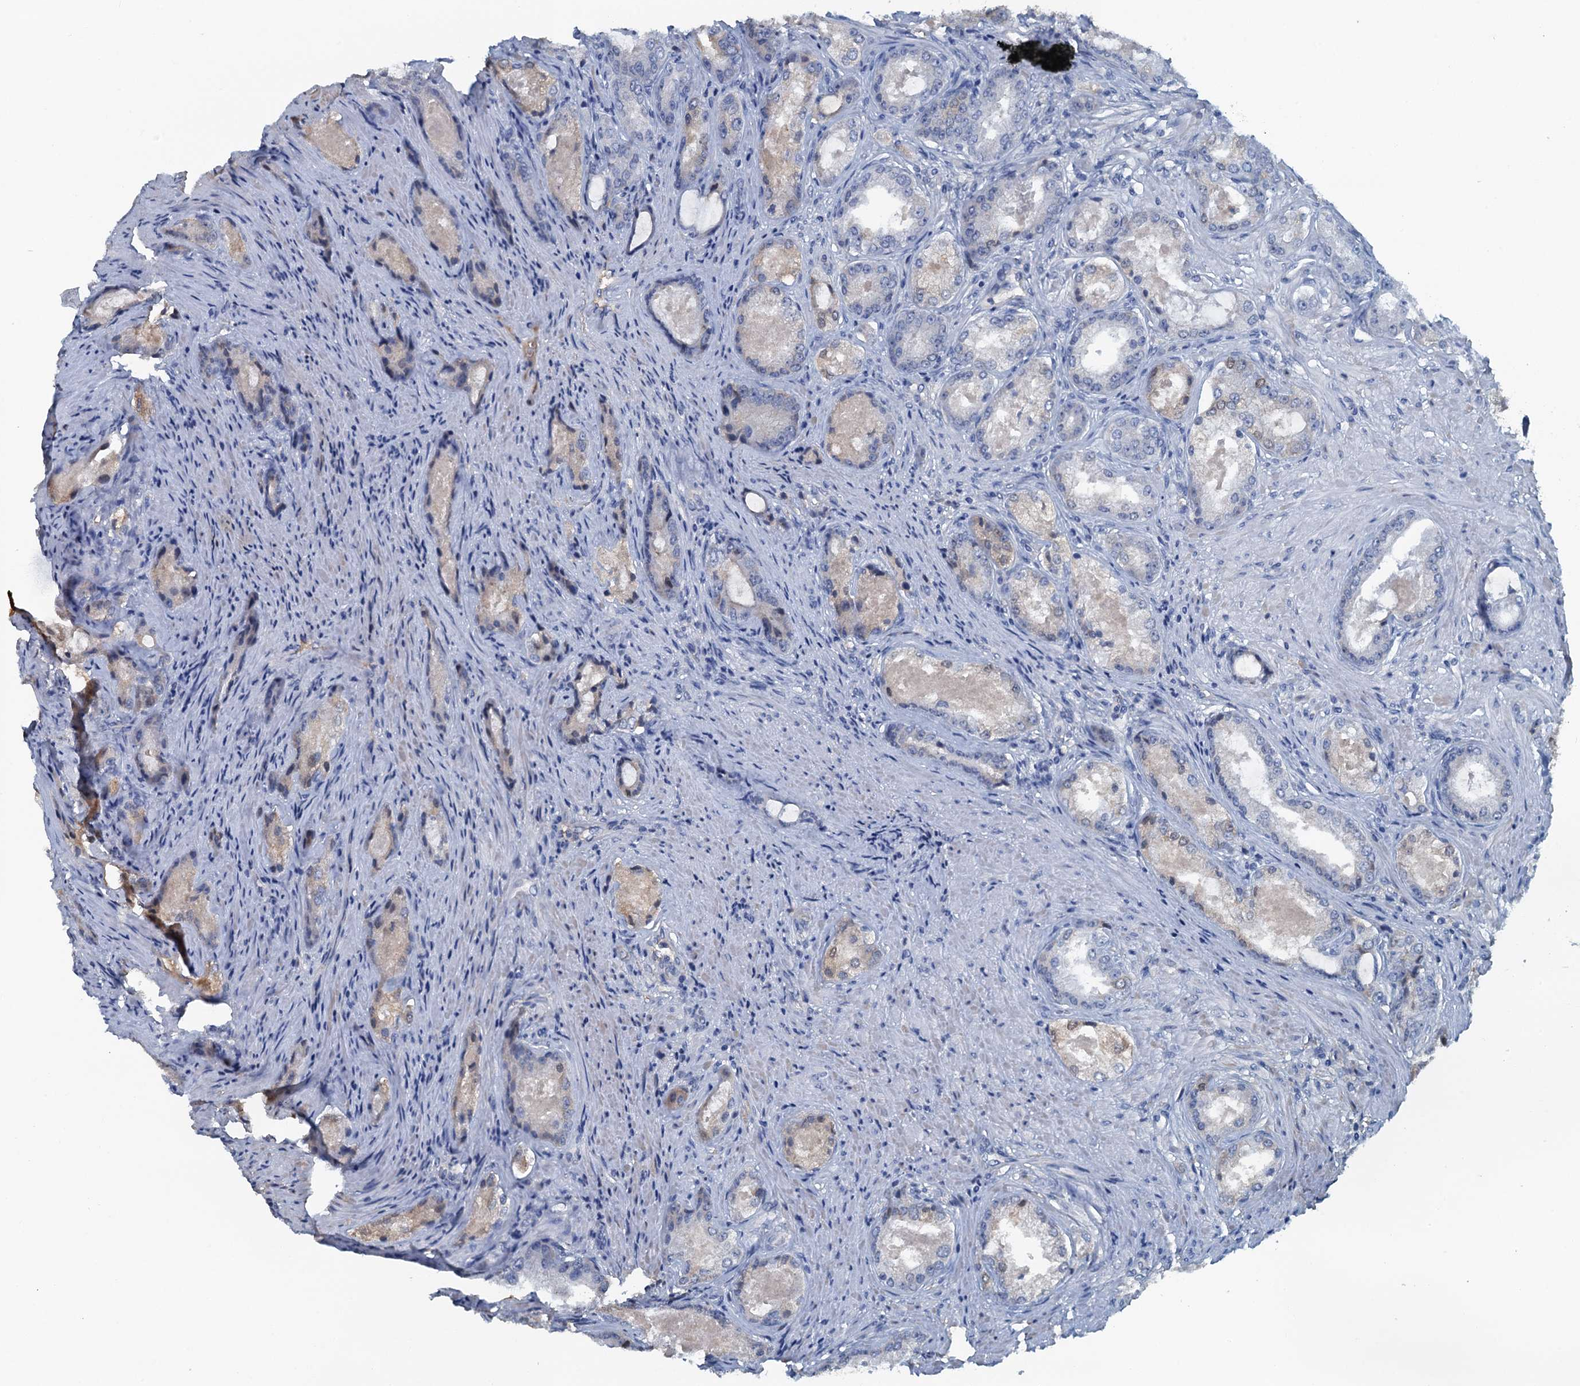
{"staining": {"intensity": "weak", "quantity": "<25%", "location": "cytoplasmic/membranous"}, "tissue": "prostate cancer", "cell_type": "Tumor cells", "image_type": "cancer", "snomed": [{"axis": "morphology", "description": "Adenocarcinoma, Low grade"}, {"axis": "topography", "description": "Prostate"}], "caption": "There is no significant staining in tumor cells of prostate cancer (low-grade adenocarcinoma).", "gene": "LSM14B", "patient": {"sex": "male", "age": 68}}